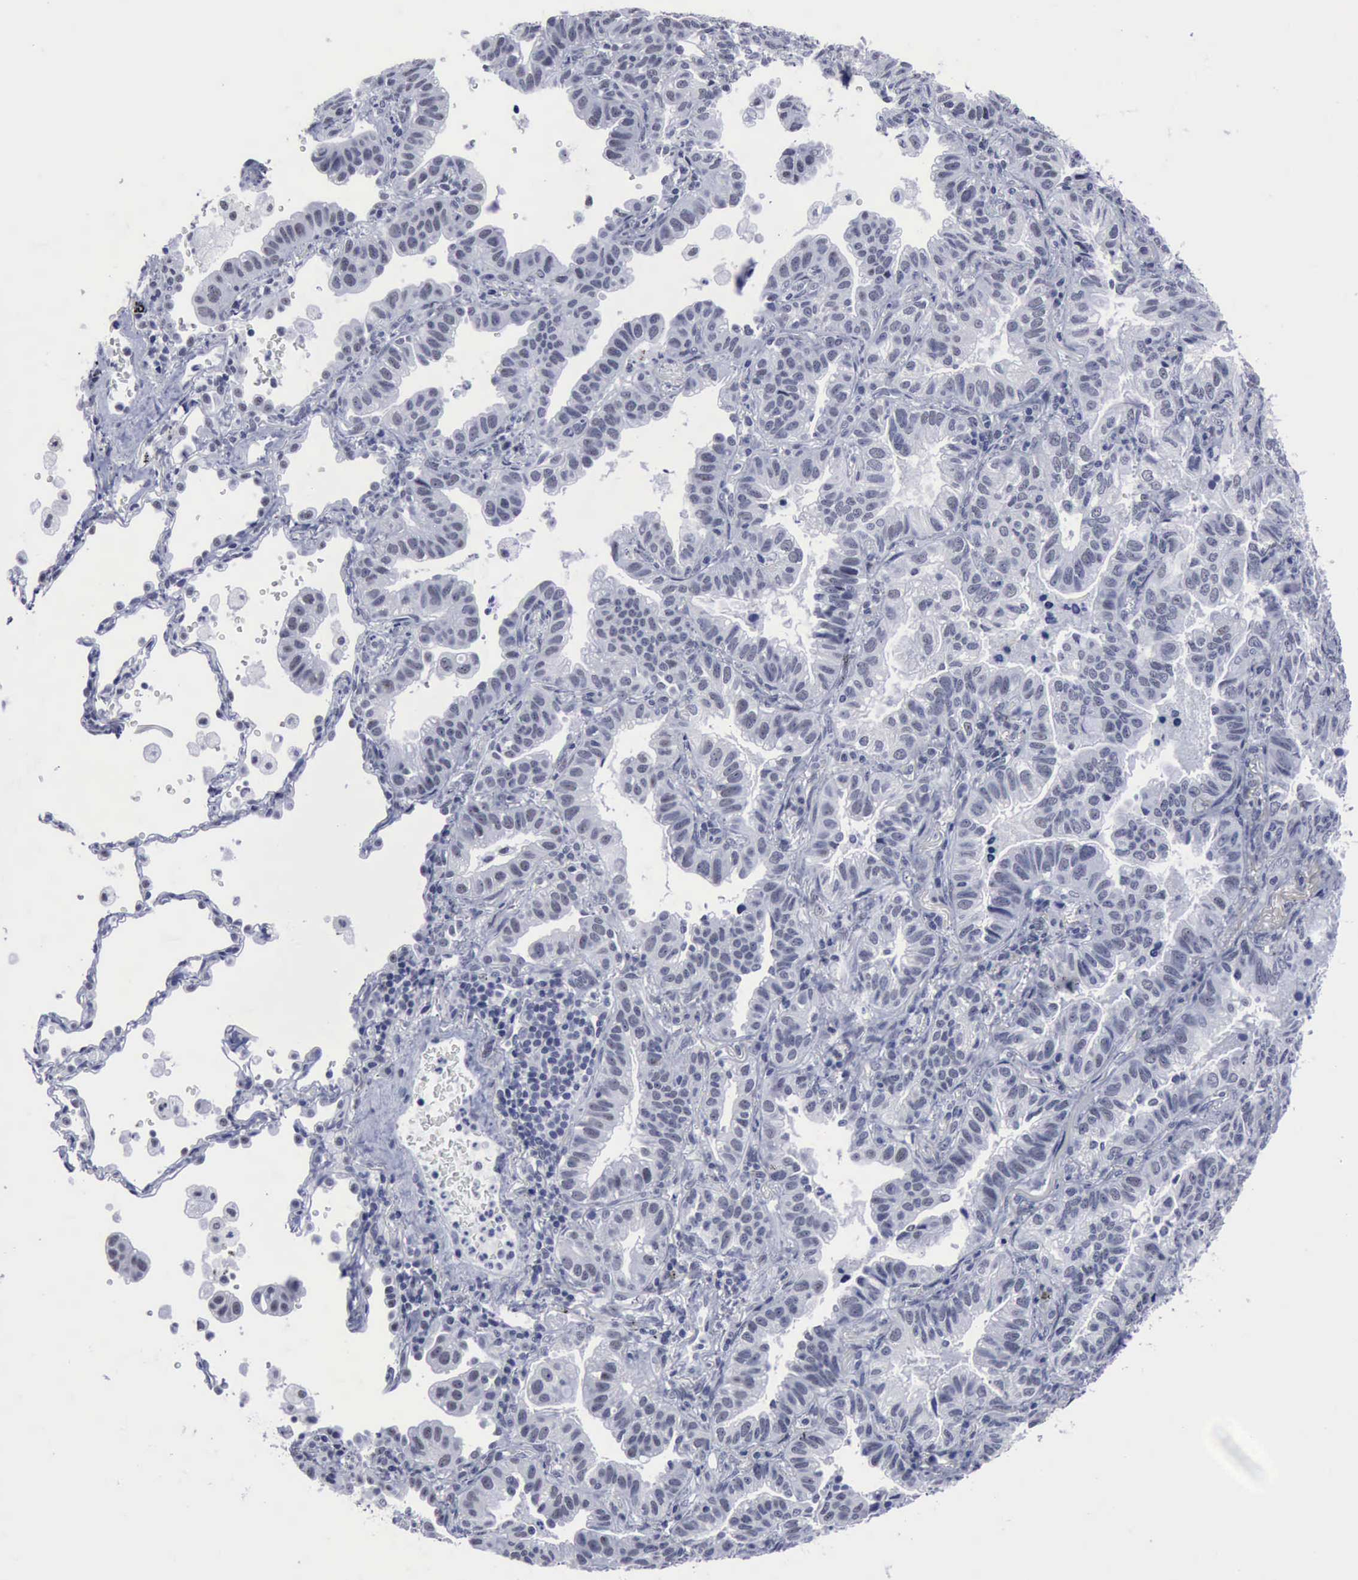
{"staining": {"intensity": "negative", "quantity": "none", "location": "none"}, "tissue": "lung cancer", "cell_type": "Tumor cells", "image_type": "cancer", "snomed": [{"axis": "morphology", "description": "Adenocarcinoma, NOS"}, {"axis": "topography", "description": "Lung"}], "caption": "Tumor cells show no significant positivity in lung cancer. The staining was performed using DAB (3,3'-diaminobenzidine) to visualize the protein expression in brown, while the nuclei were stained in blue with hematoxylin (Magnification: 20x).", "gene": "BRD1", "patient": {"sex": "female", "age": 50}}